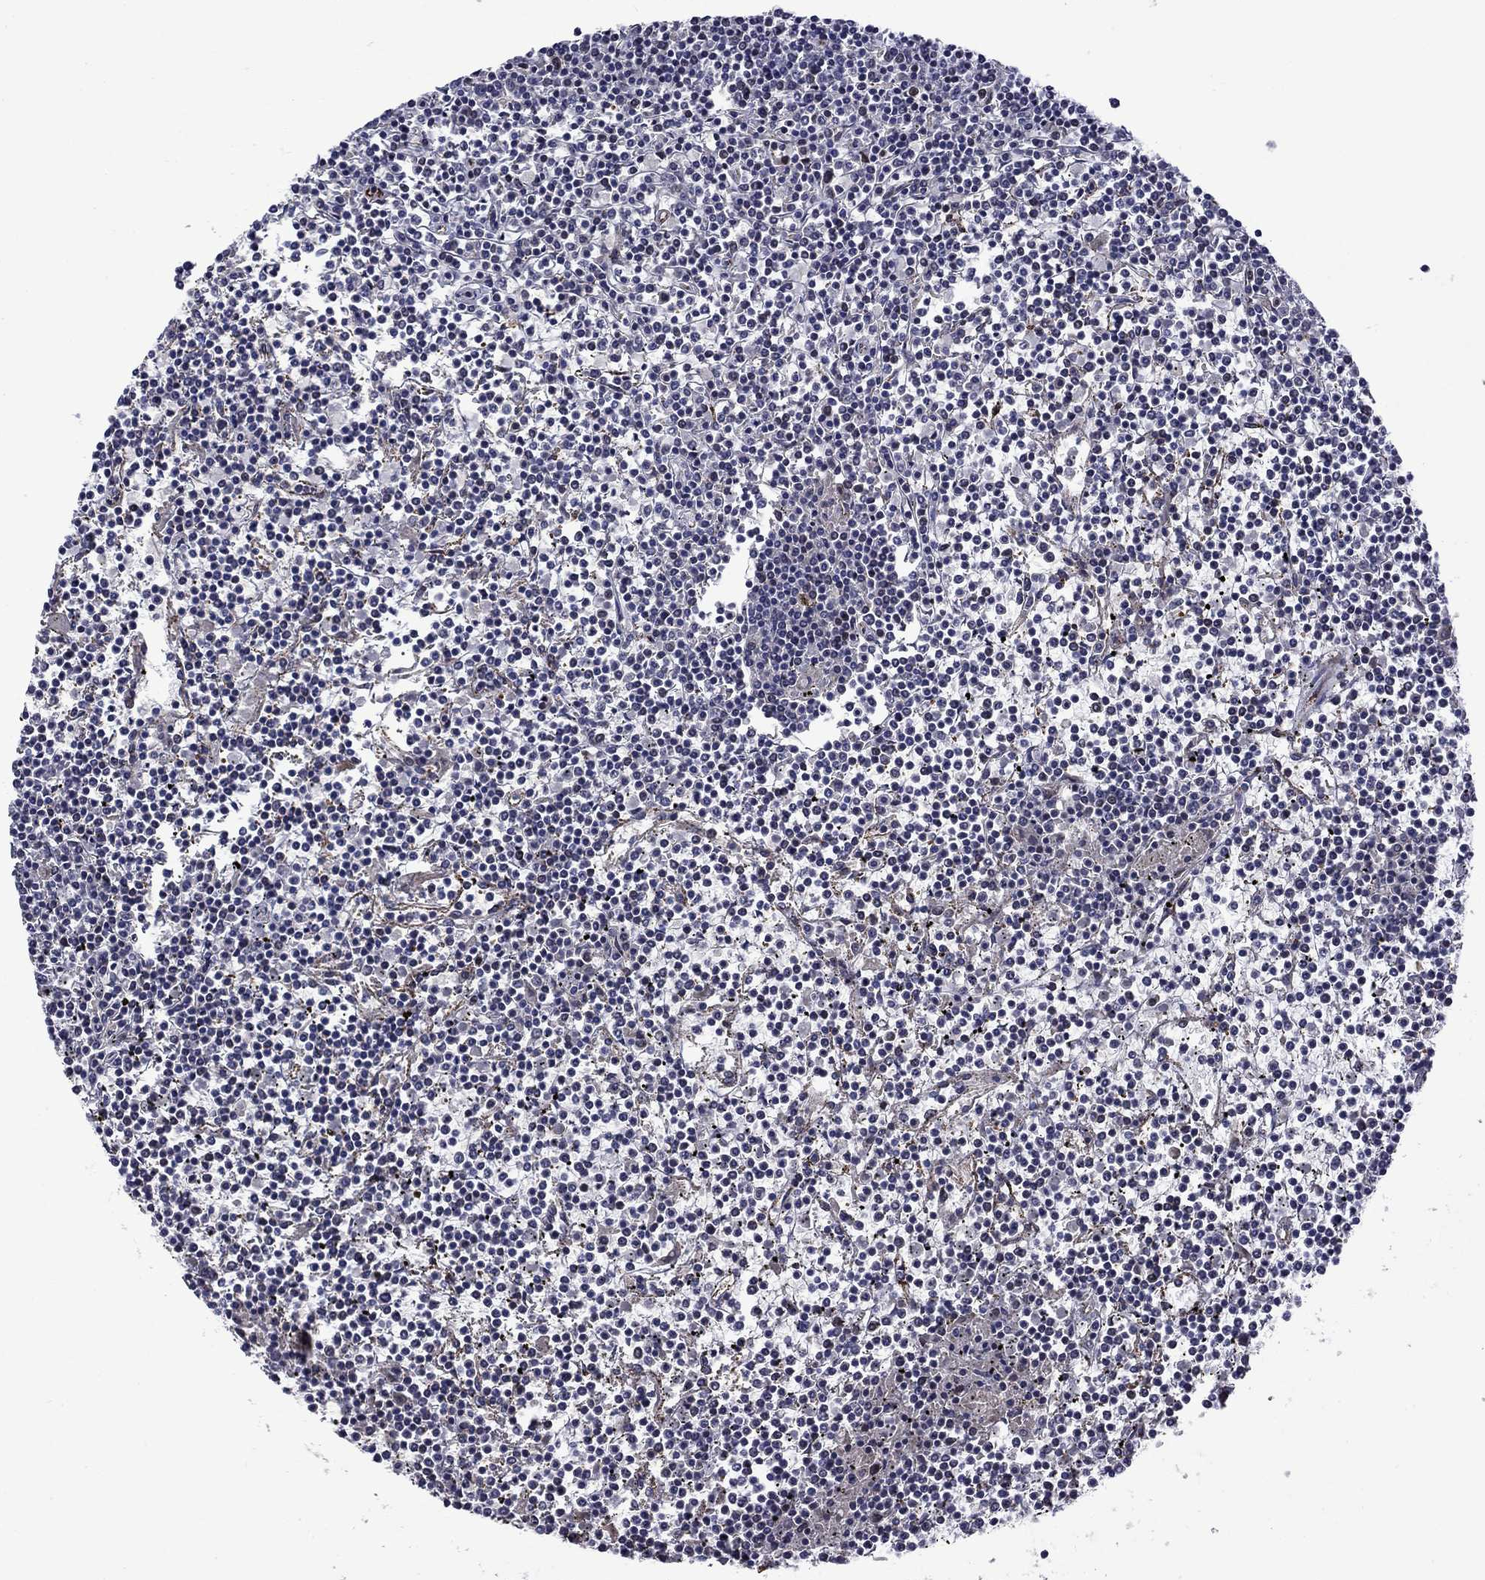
{"staining": {"intensity": "negative", "quantity": "none", "location": "none"}, "tissue": "lymphoma", "cell_type": "Tumor cells", "image_type": "cancer", "snomed": [{"axis": "morphology", "description": "Malignant lymphoma, non-Hodgkin's type, Low grade"}, {"axis": "topography", "description": "Spleen"}], "caption": "This is a micrograph of immunohistochemistry (IHC) staining of malignant lymphoma, non-Hodgkin's type (low-grade), which shows no staining in tumor cells.", "gene": "SLITRK1", "patient": {"sex": "female", "age": 19}}